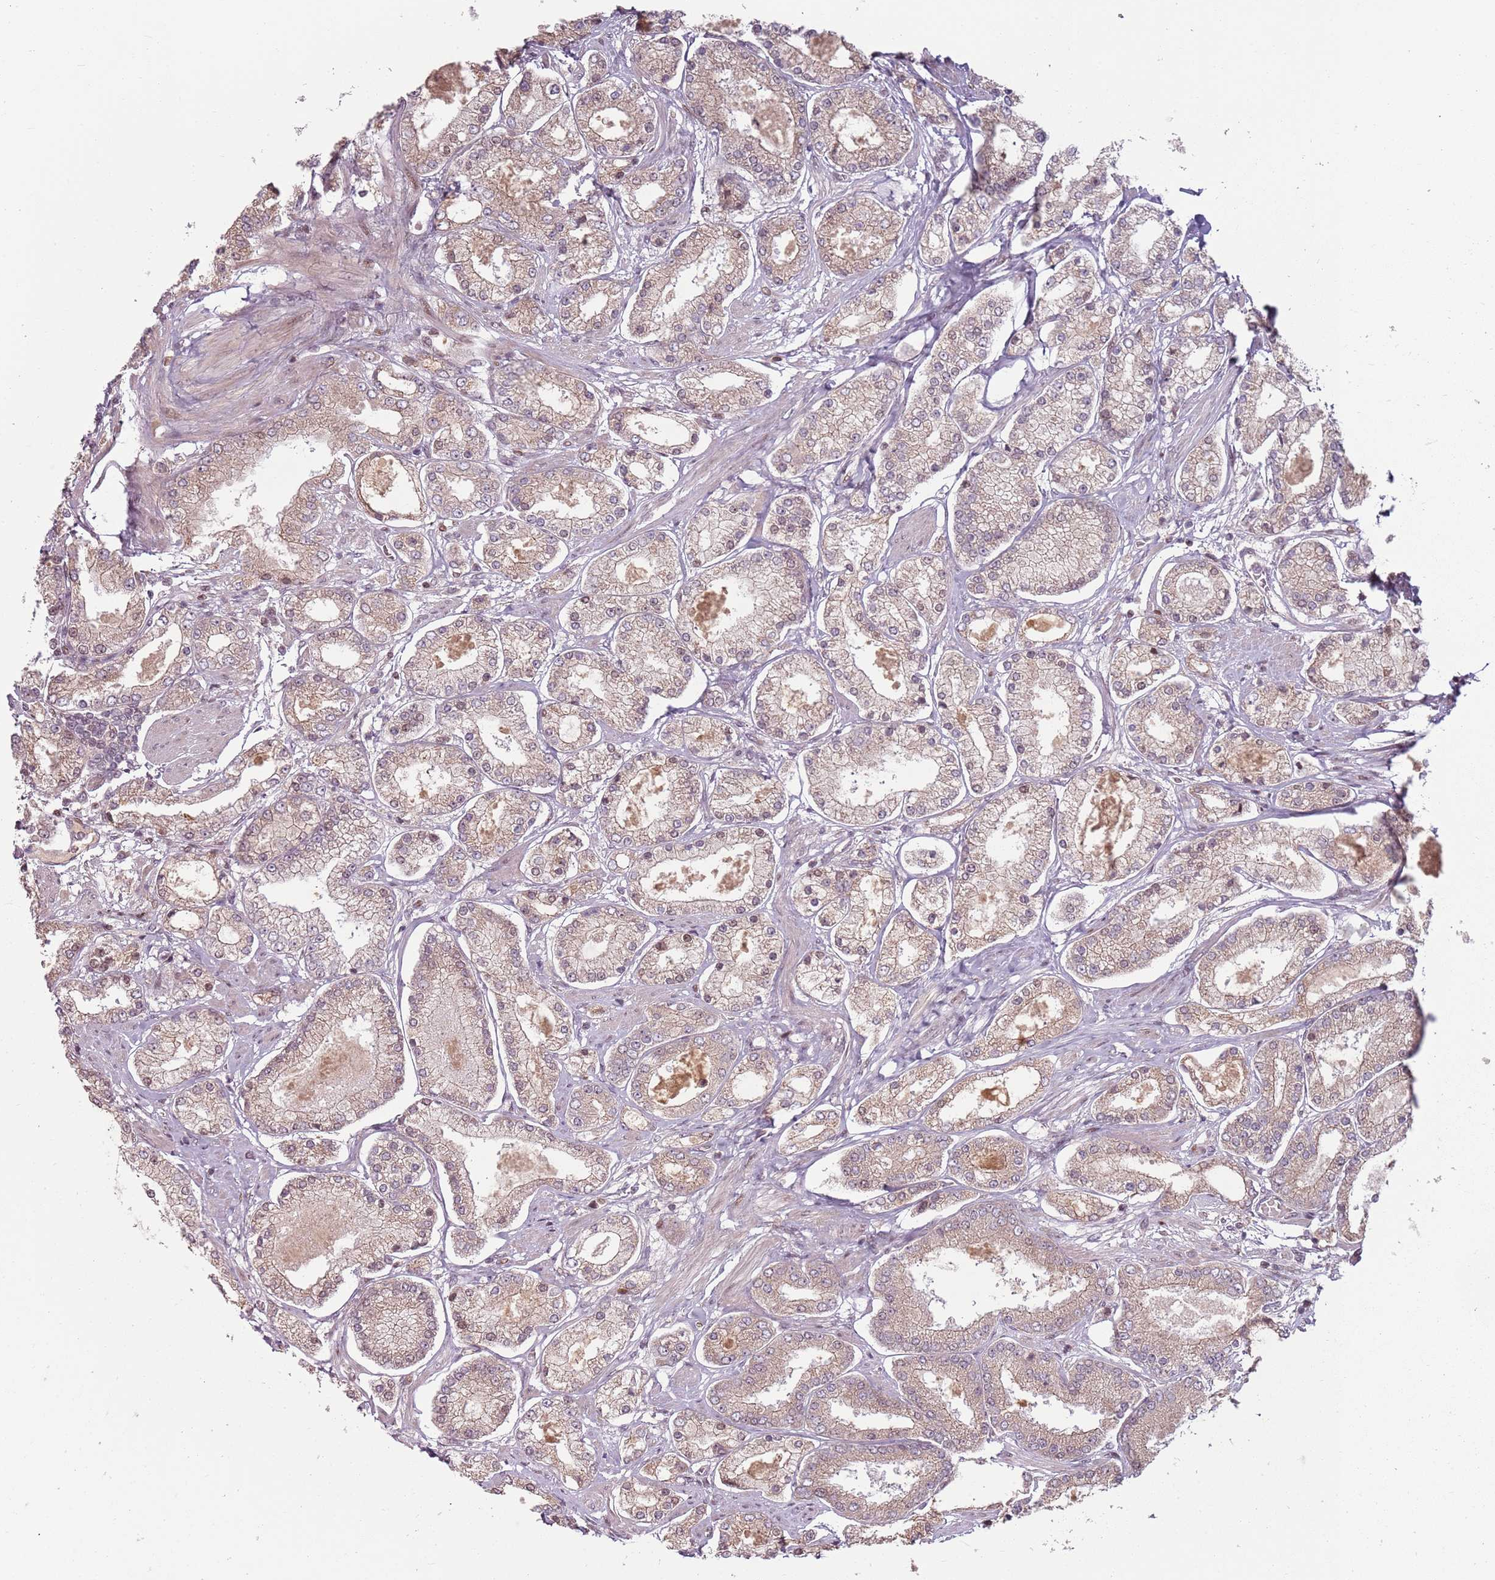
{"staining": {"intensity": "weak", "quantity": "25%-75%", "location": "cytoplasmic/membranous"}, "tissue": "prostate cancer", "cell_type": "Tumor cells", "image_type": "cancer", "snomed": [{"axis": "morphology", "description": "Adenocarcinoma, High grade"}, {"axis": "topography", "description": "Prostate"}], "caption": "Weak cytoplasmic/membranous protein staining is seen in approximately 25%-75% of tumor cells in high-grade adenocarcinoma (prostate).", "gene": "ADGRG1", "patient": {"sex": "male", "age": 69}}